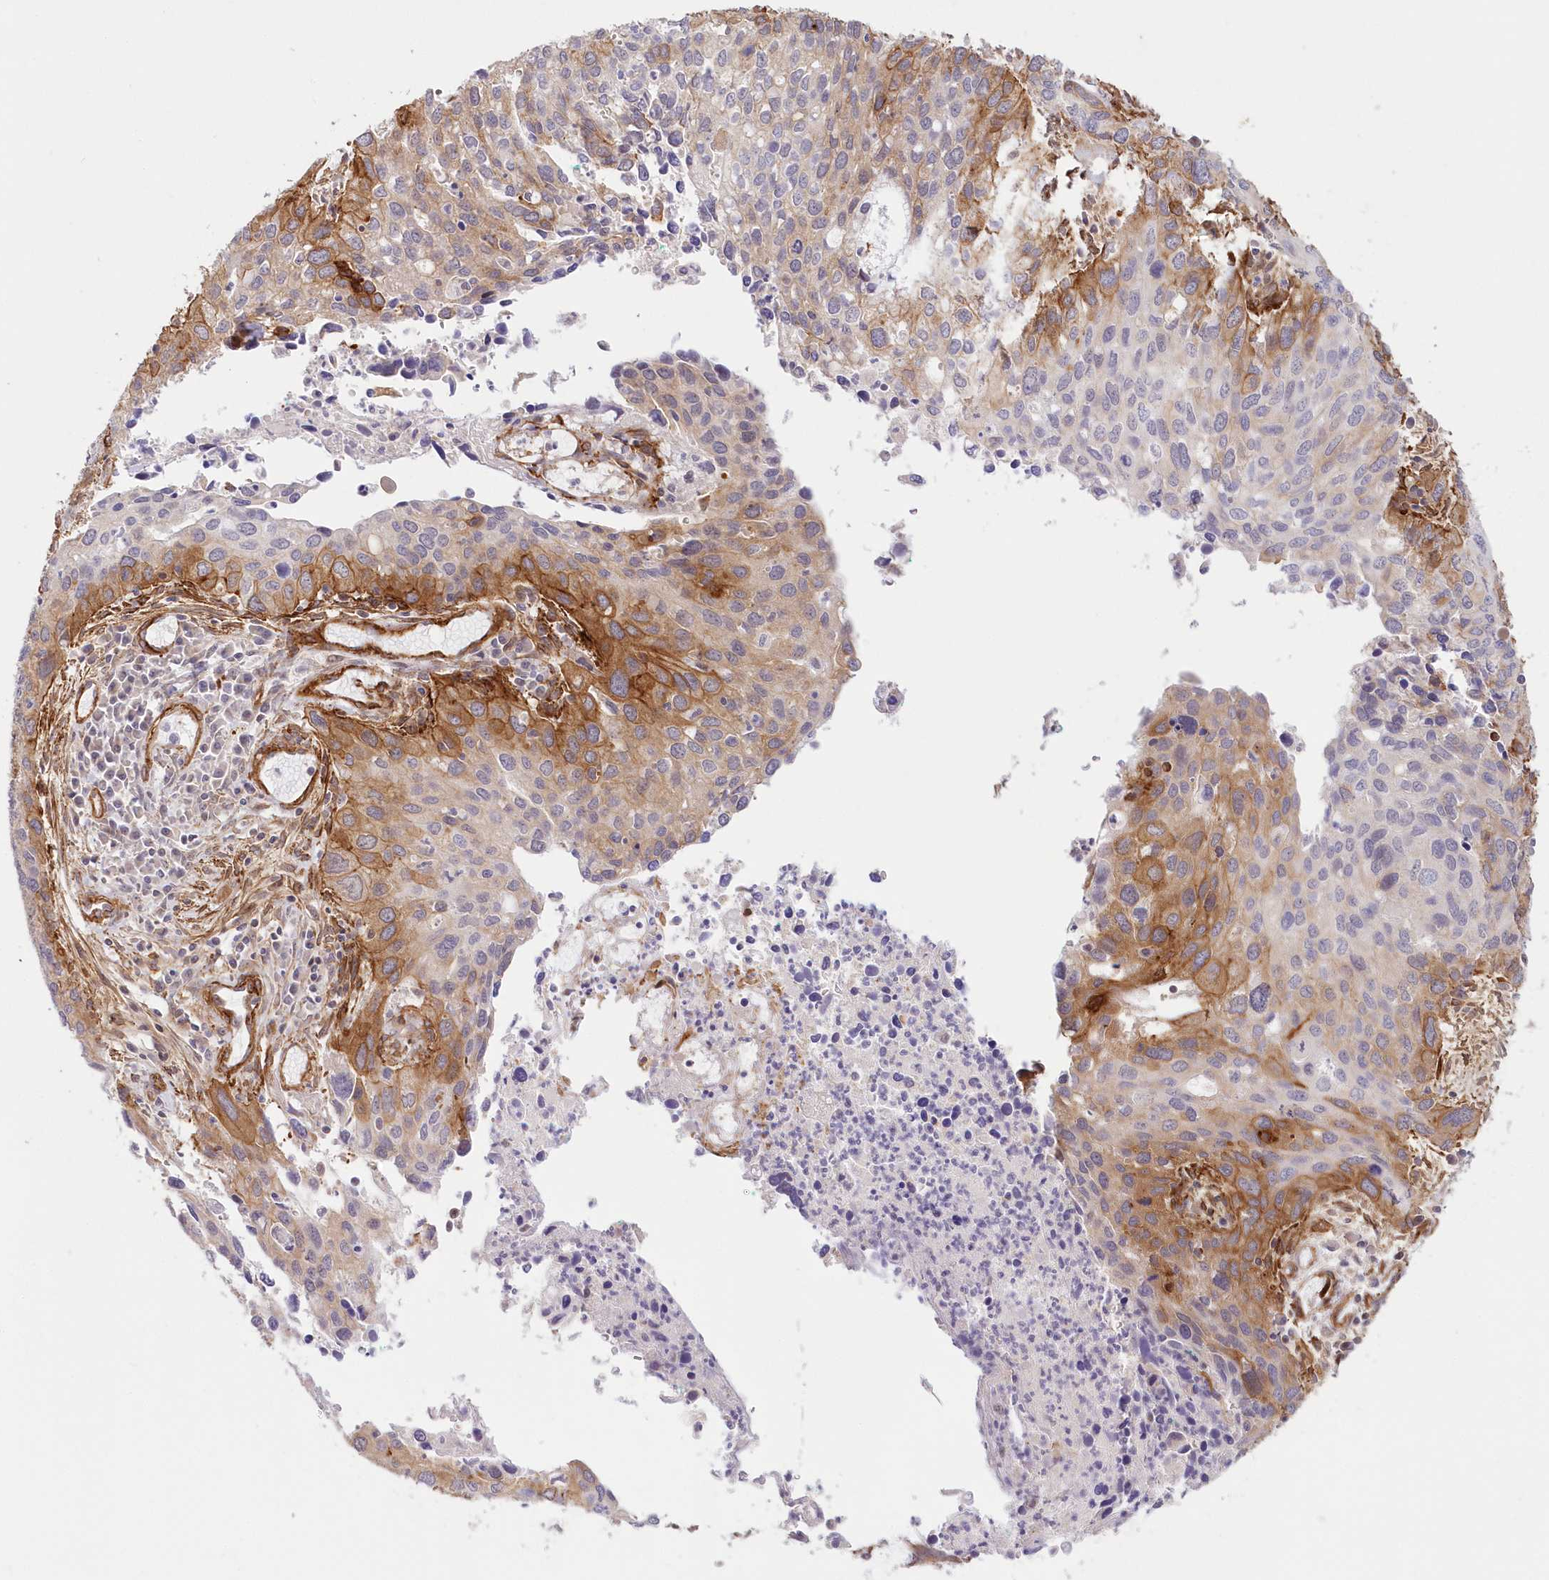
{"staining": {"intensity": "strong", "quantity": "25%-75%", "location": "cytoplasmic/membranous"}, "tissue": "cervical cancer", "cell_type": "Tumor cells", "image_type": "cancer", "snomed": [{"axis": "morphology", "description": "Squamous cell carcinoma, NOS"}, {"axis": "topography", "description": "Cervix"}], "caption": "A photomicrograph showing strong cytoplasmic/membranous staining in about 25%-75% of tumor cells in cervical squamous cell carcinoma, as visualized by brown immunohistochemical staining.", "gene": "AFAP1L2", "patient": {"sex": "female", "age": 55}}